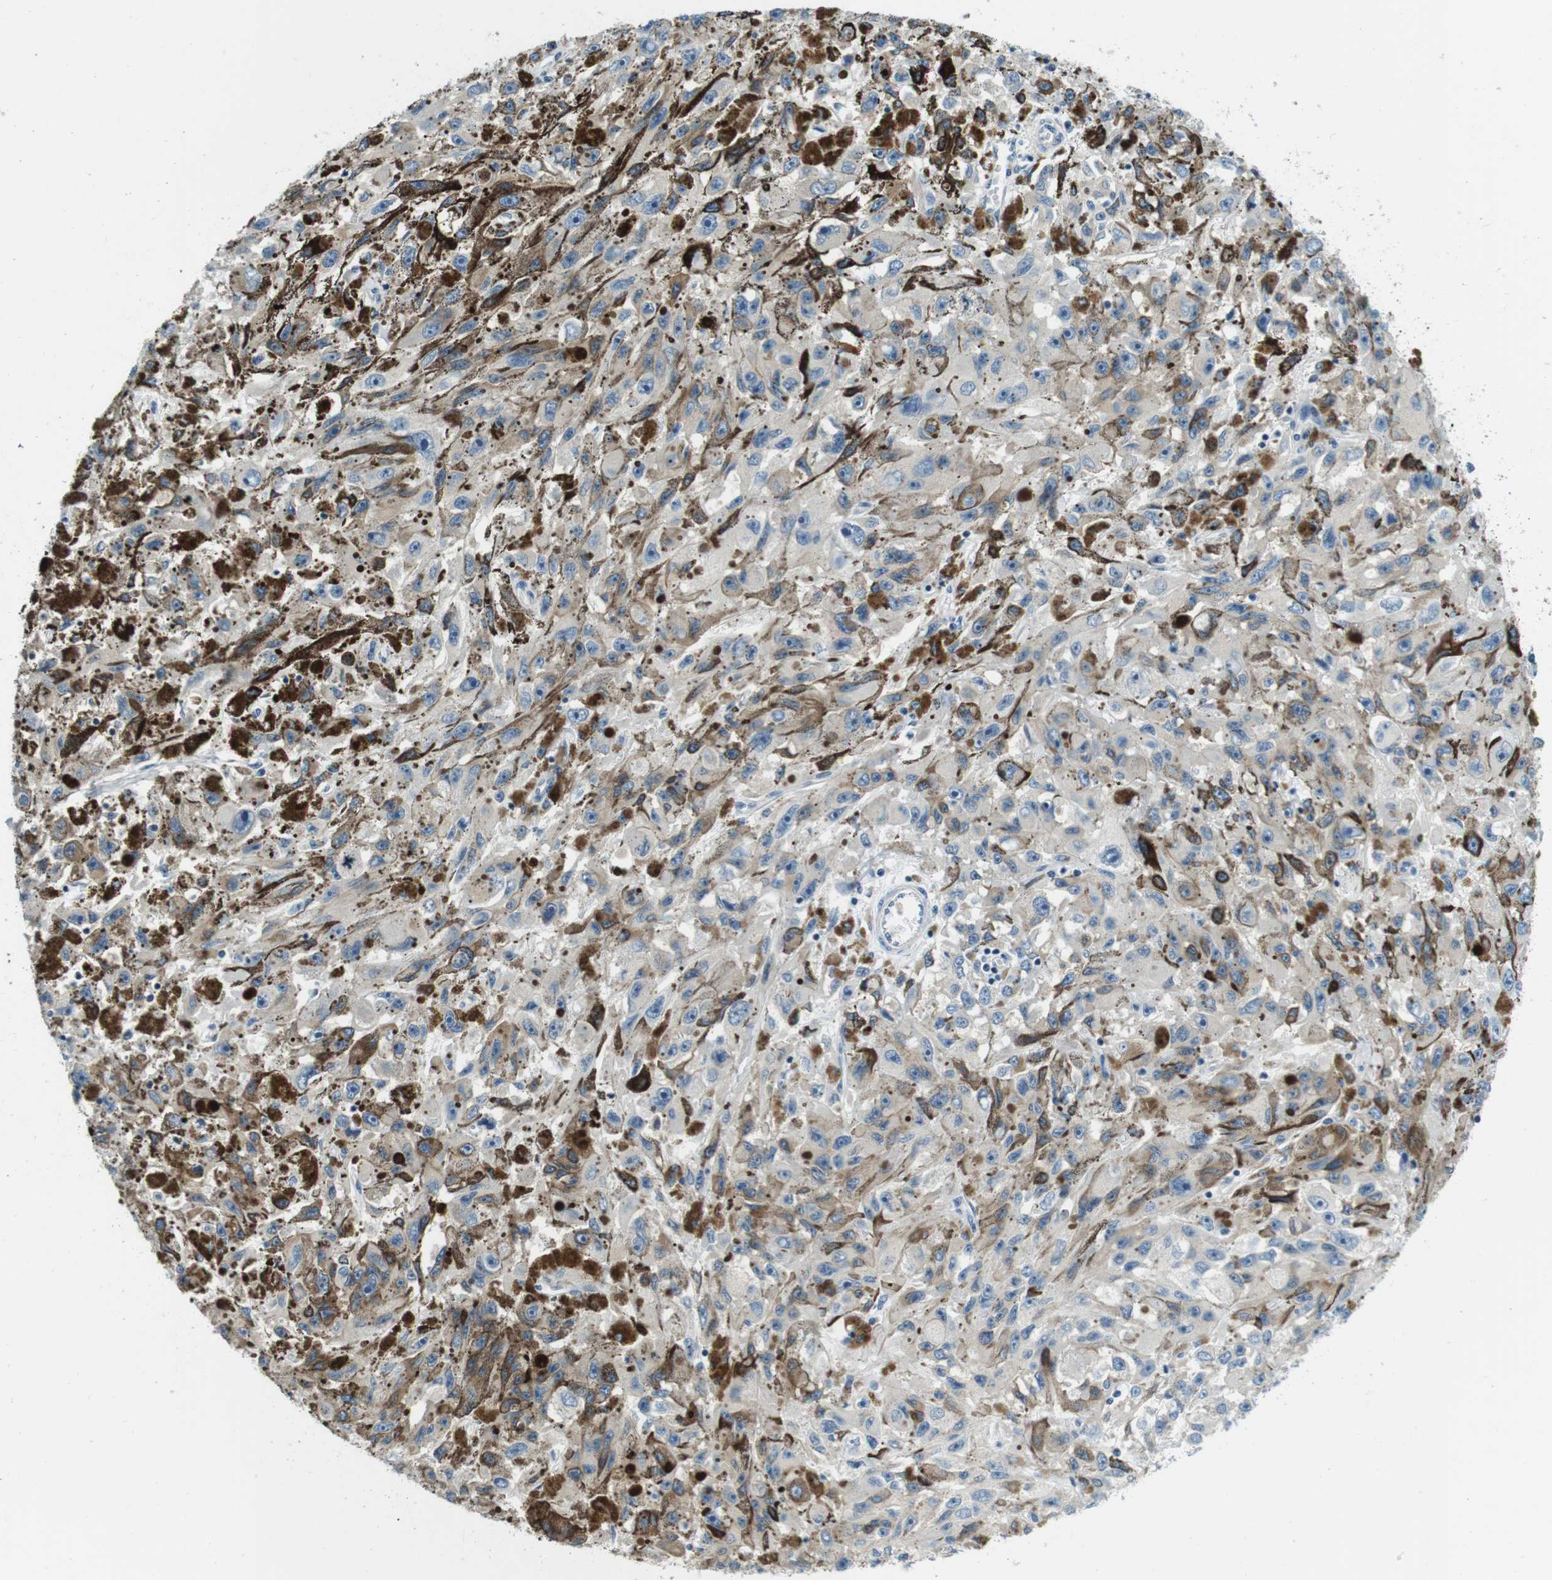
{"staining": {"intensity": "negative", "quantity": "none", "location": "none"}, "tissue": "melanoma", "cell_type": "Tumor cells", "image_type": "cancer", "snomed": [{"axis": "morphology", "description": "Malignant melanoma, NOS"}, {"axis": "topography", "description": "Skin"}], "caption": "Tumor cells are negative for protein expression in human melanoma. (DAB immunohistochemistry (IHC) visualized using brightfield microscopy, high magnification).", "gene": "KCNJ5", "patient": {"sex": "female", "age": 104}}